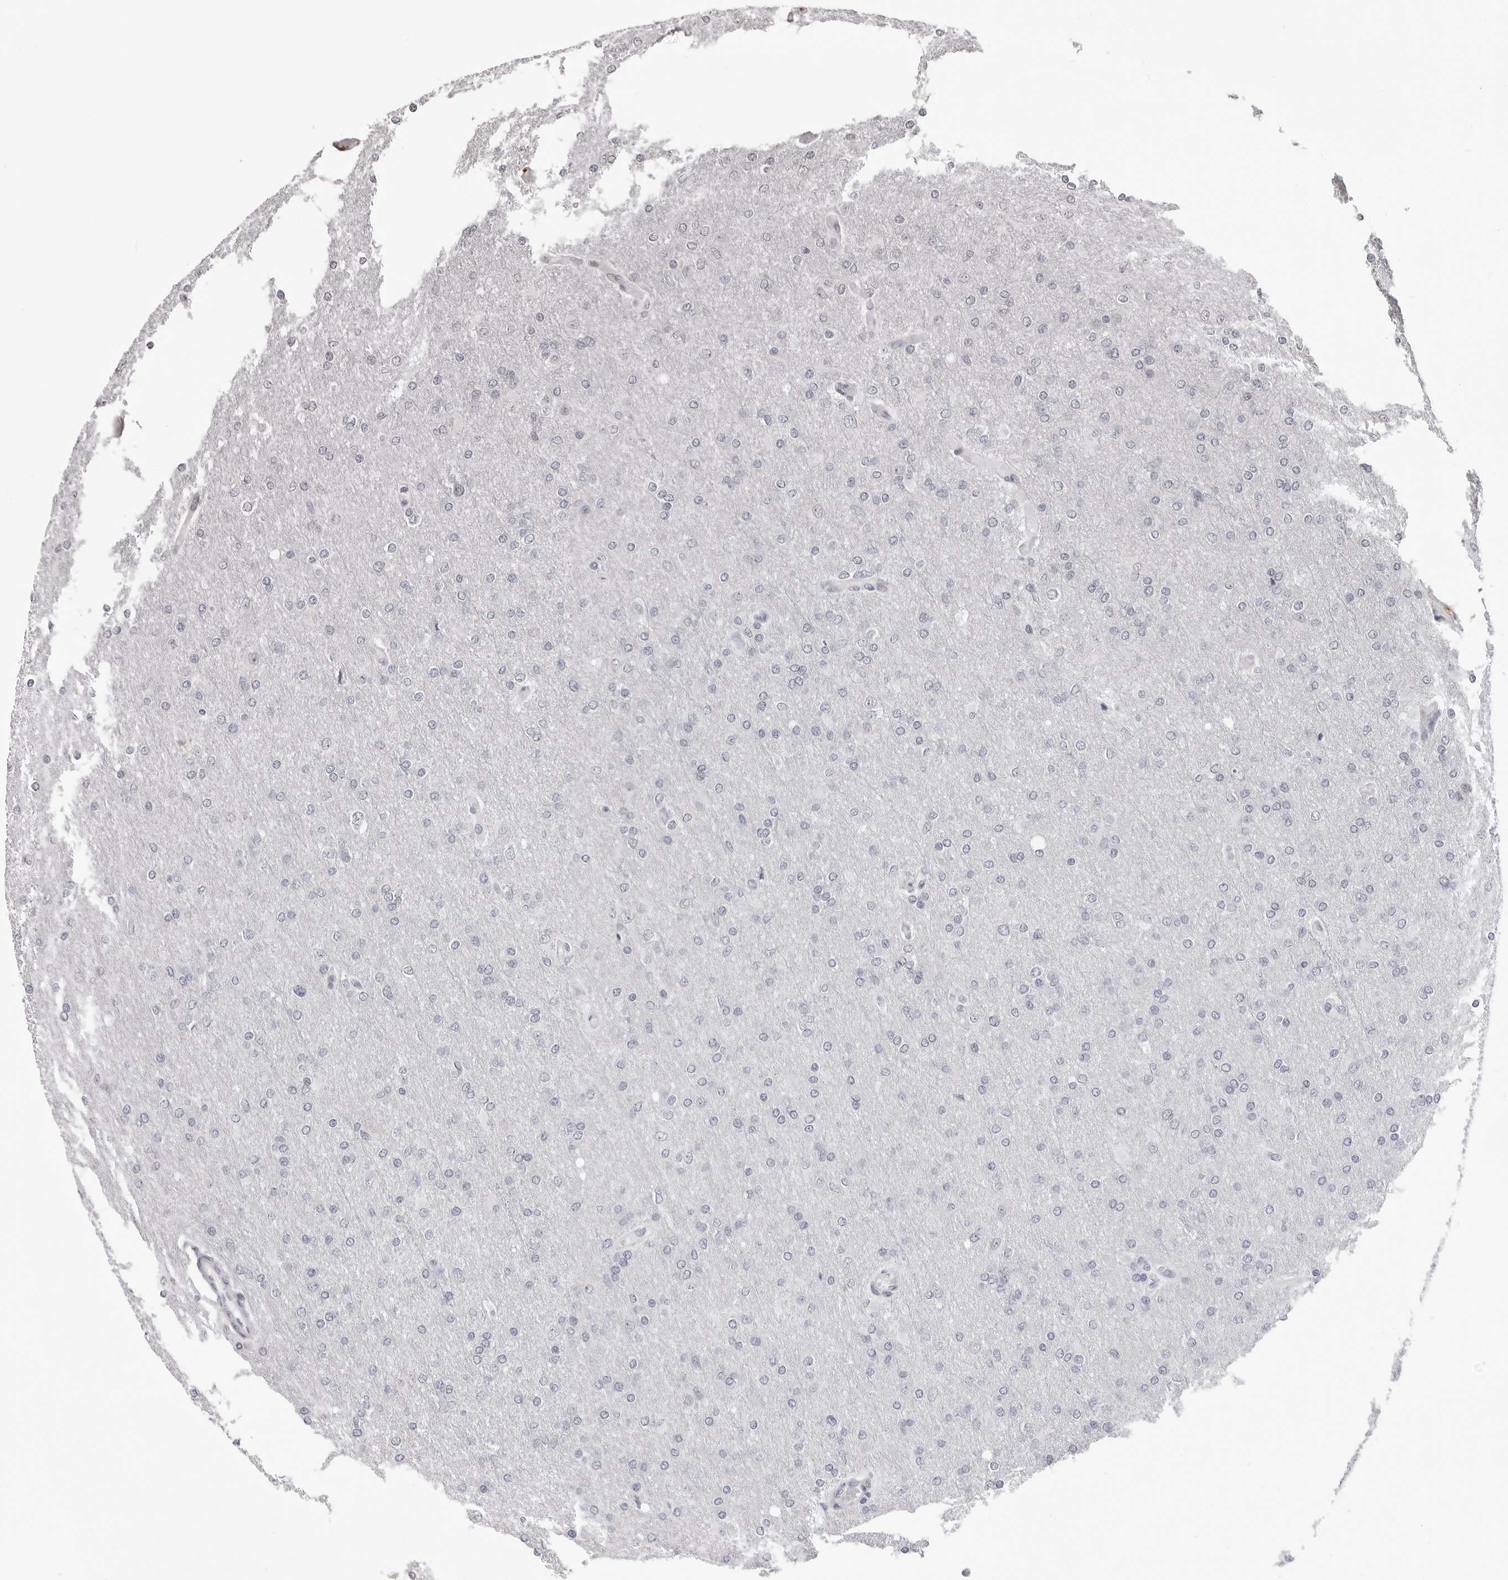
{"staining": {"intensity": "negative", "quantity": "none", "location": "none"}, "tissue": "glioma", "cell_type": "Tumor cells", "image_type": "cancer", "snomed": [{"axis": "morphology", "description": "Glioma, malignant, High grade"}, {"axis": "topography", "description": "Cerebral cortex"}], "caption": "A micrograph of malignant glioma (high-grade) stained for a protein demonstrates no brown staining in tumor cells.", "gene": "PHF3", "patient": {"sex": "female", "age": 36}}